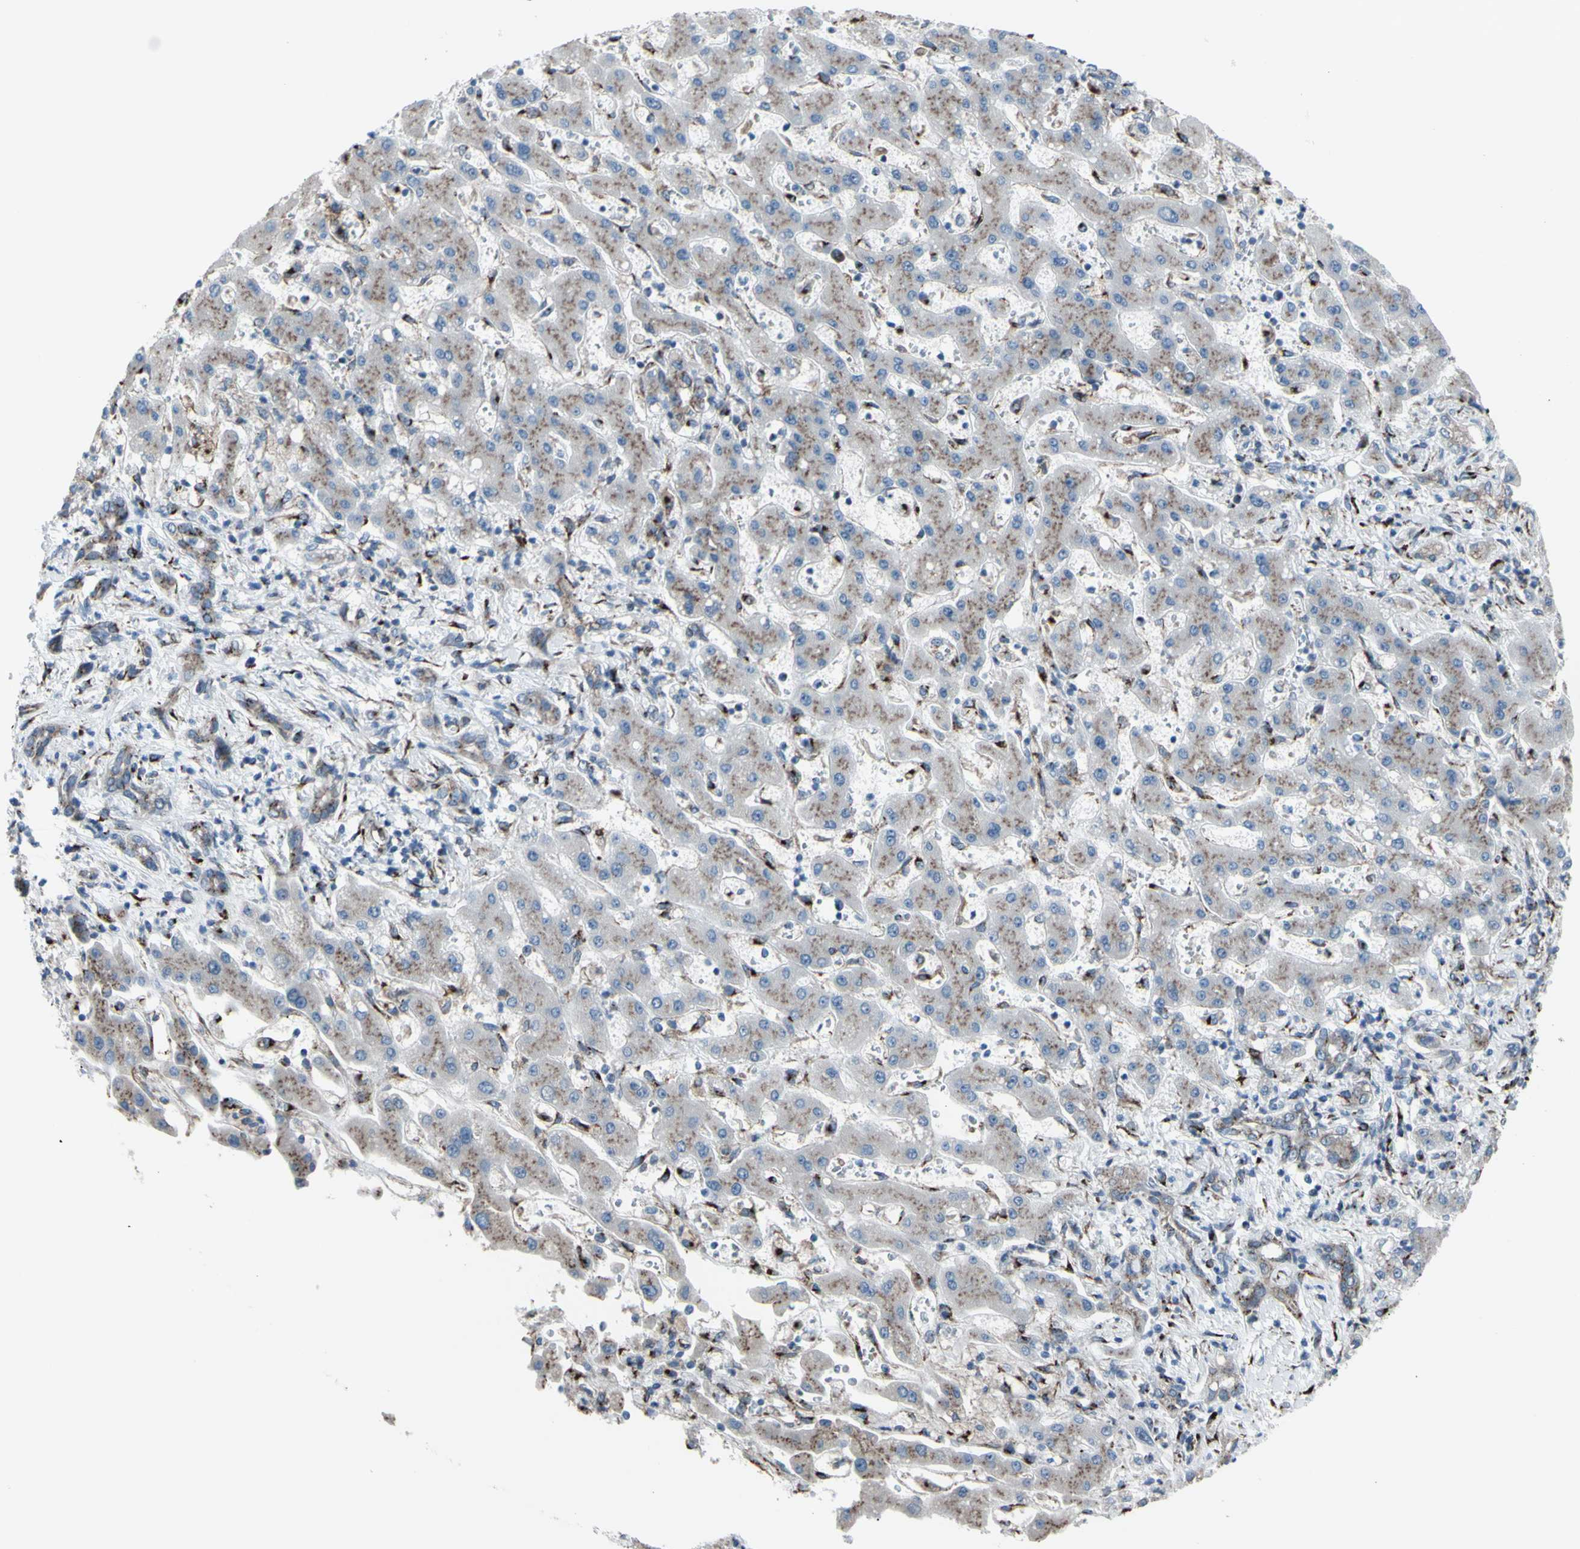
{"staining": {"intensity": "moderate", "quantity": ">75%", "location": "cytoplasmic/membranous"}, "tissue": "liver cancer", "cell_type": "Tumor cells", "image_type": "cancer", "snomed": [{"axis": "morphology", "description": "Cholangiocarcinoma"}, {"axis": "topography", "description": "Liver"}], "caption": "Protein analysis of liver cancer (cholangiocarcinoma) tissue shows moderate cytoplasmic/membranous expression in about >75% of tumor cells.", "gene": "GLG1", "patient": {"sex": "male", "age": 50}}